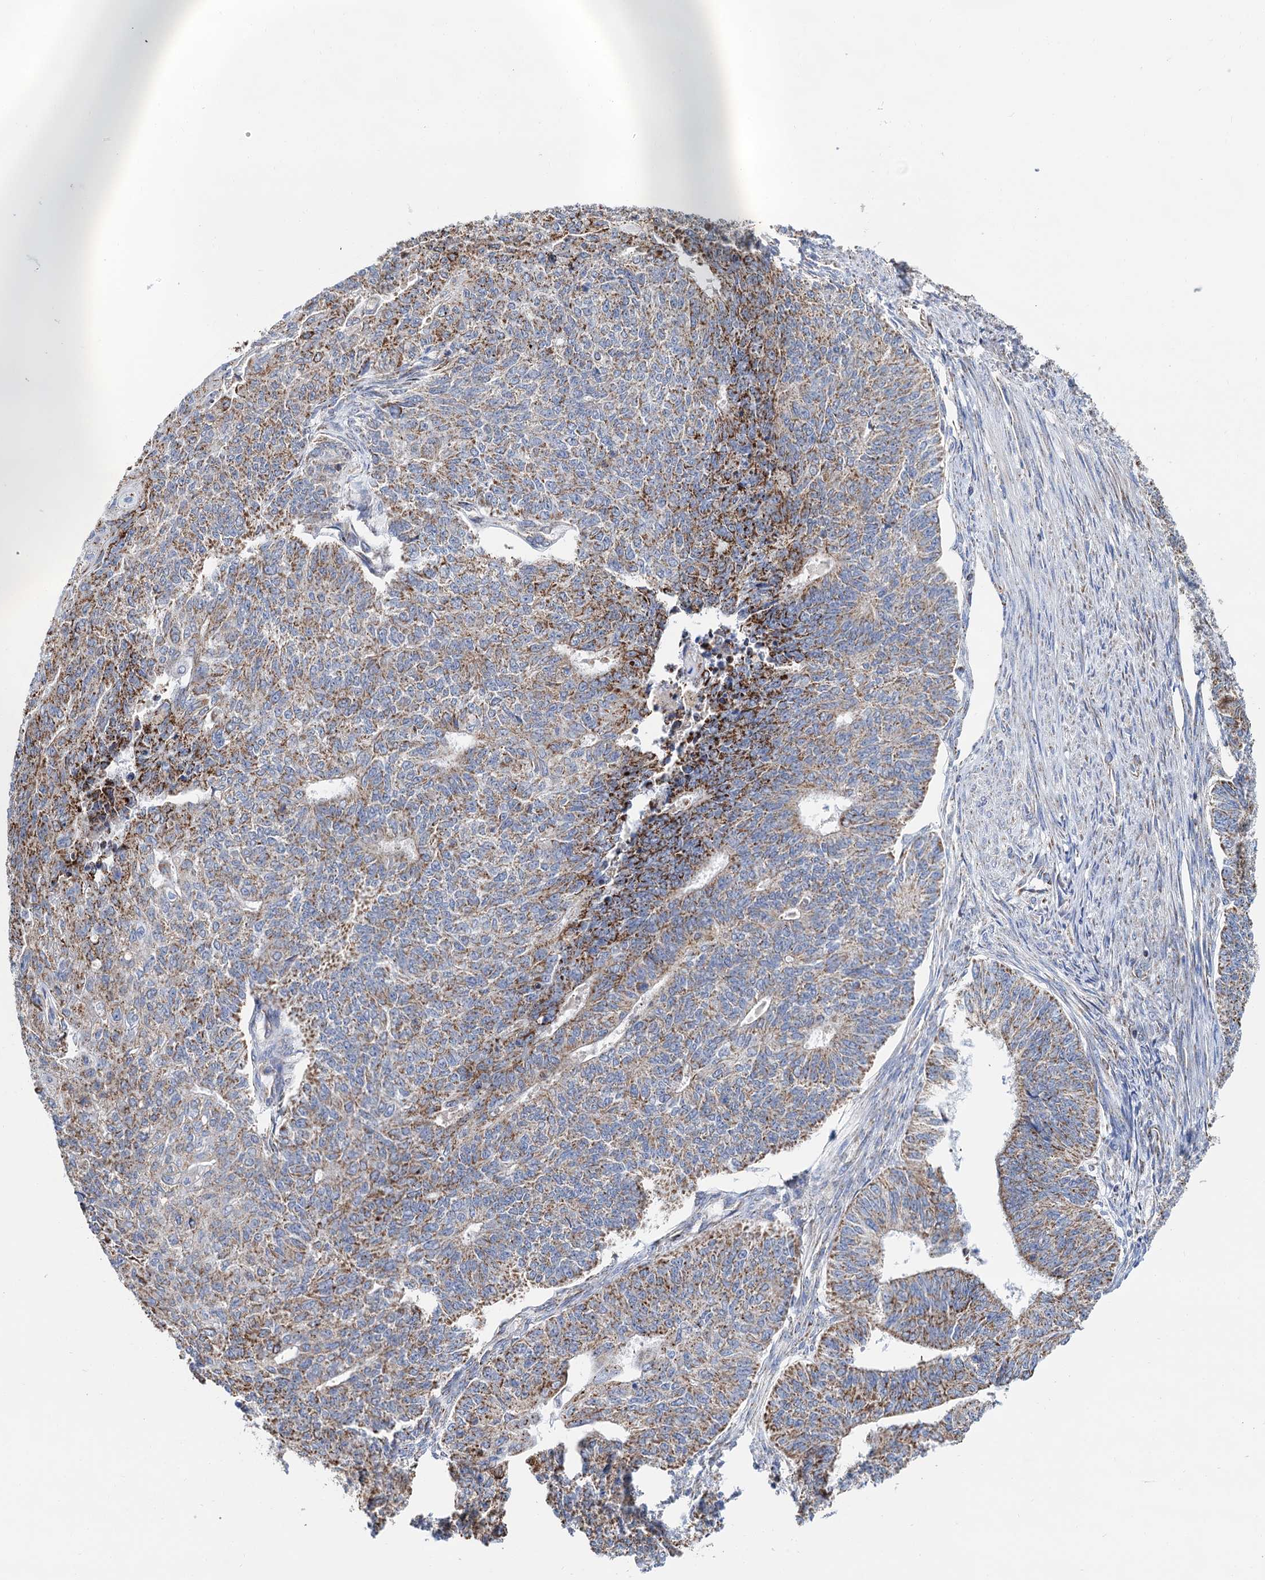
{"staining": {"intensity": "moderate", "quantity": ">75%", "location": "cytoplasmic/membranous"}, "tissue": "endometrial cancer", "cell_type": "Tumor cells", "image_type": "cancer", "snomed": [{"axis": "morphology", "description": "Adenocarcinoma, NOS"}, {"axis": "topography", "description": "Endometrium"}], "caption": "Tumor cells display moderate cytoplasmic/membranous positivity in approximately >75% of cells in endometrial adenocarcinoma.", "gene": "C2CD3", "patient": {"sex": "female", "age": 32}}